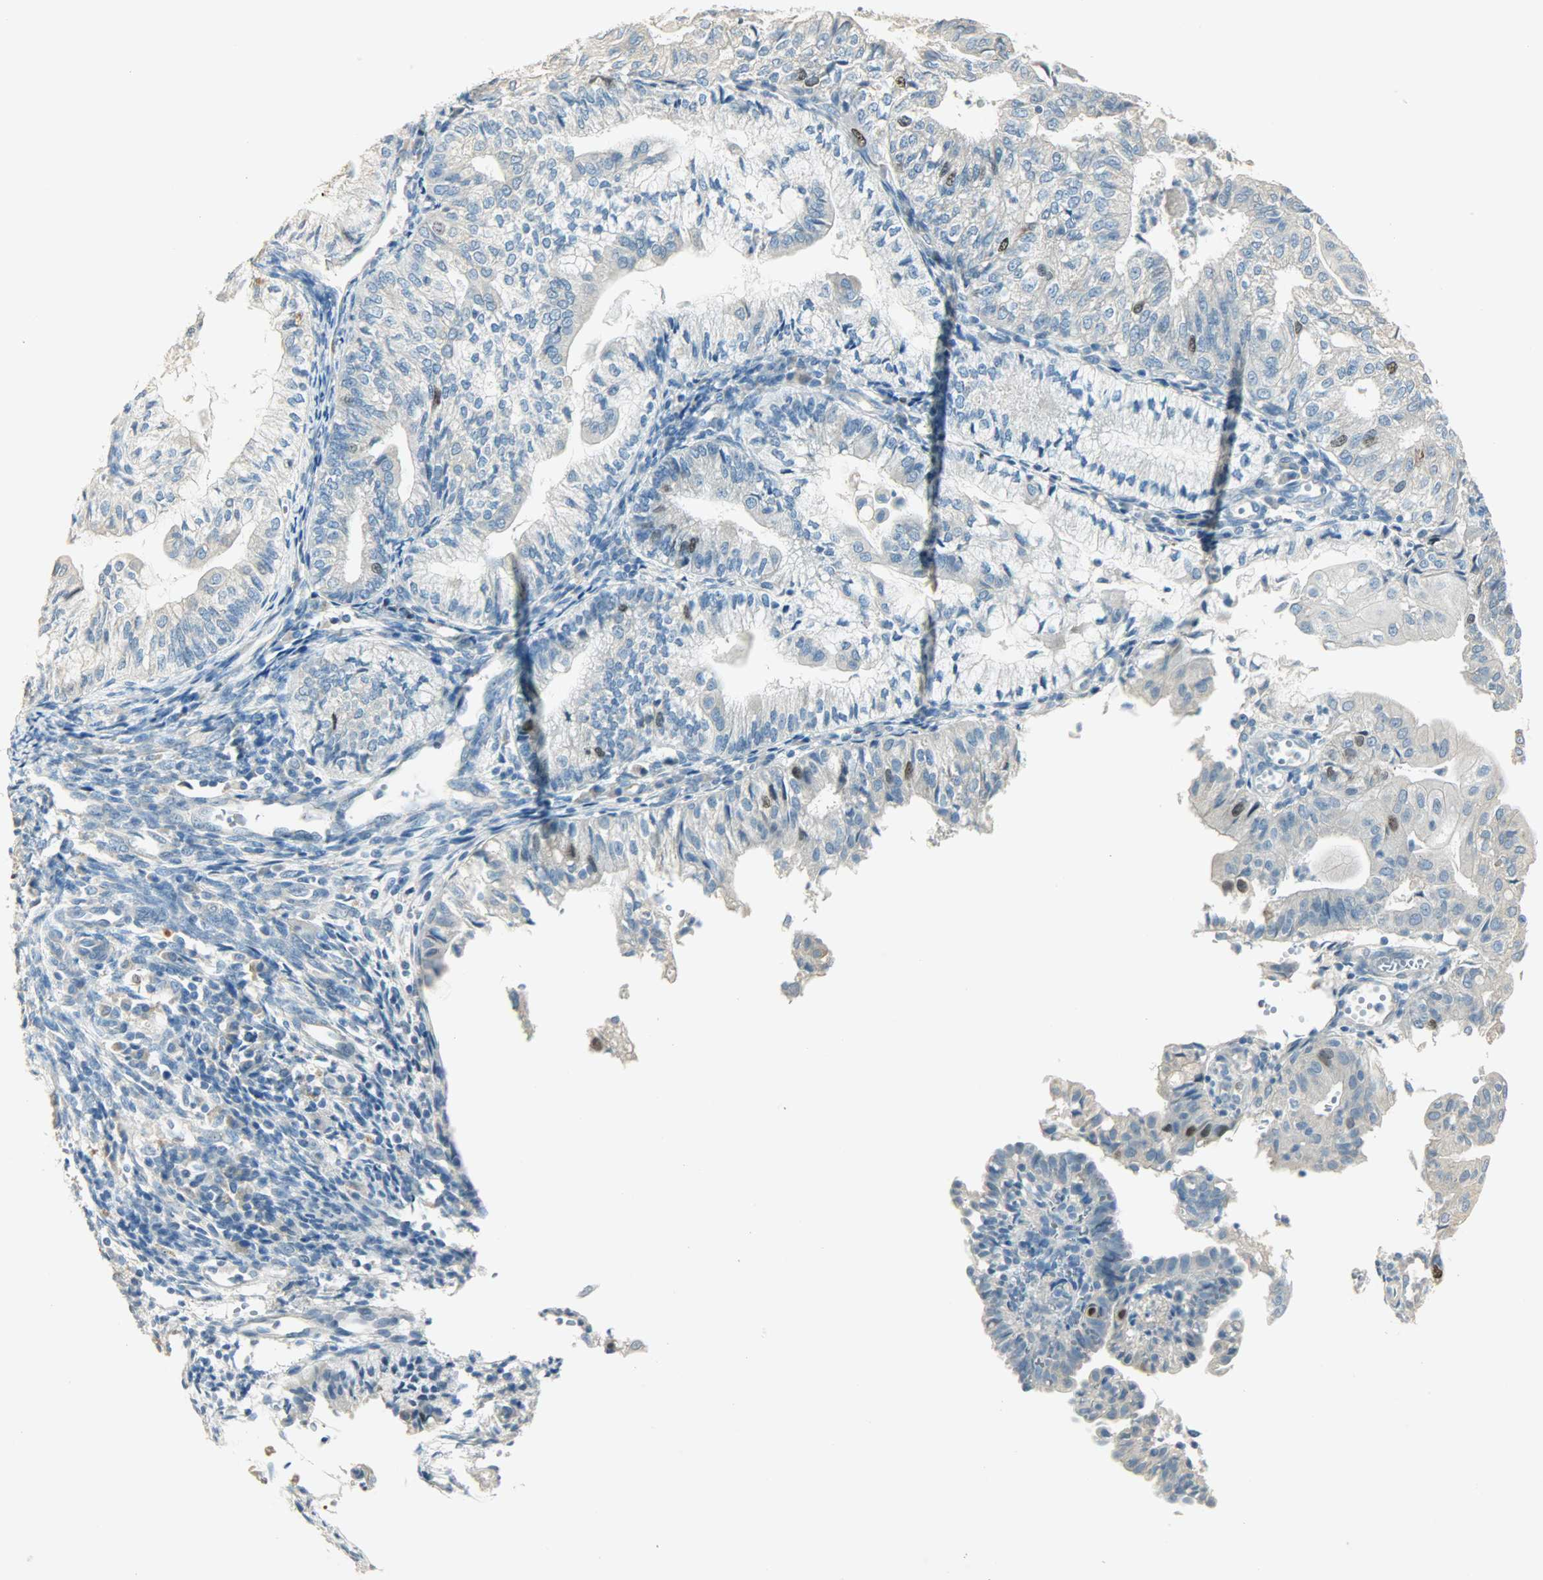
{"staining": {"intensity": "strong", "quantity": "<25%", "location": "nuclear"}, "tissue": "endometrial cancer", "cell_type": "Tumor cells", "image_type": "cancer", "snomed": [{"axis": "morphology", "description": "Adenocarcinoma, NOS"}, {"axis": "topography", "description": "Endometrium"}], "caption": "Immunohistochemical staining of adenocarcinoma (endometrial) displays medium levels of strong nuclear protein staining in approximately <25% of tumor cells.", "gene": "TPX2", "patient": {"sex": "female", "age": 59}}